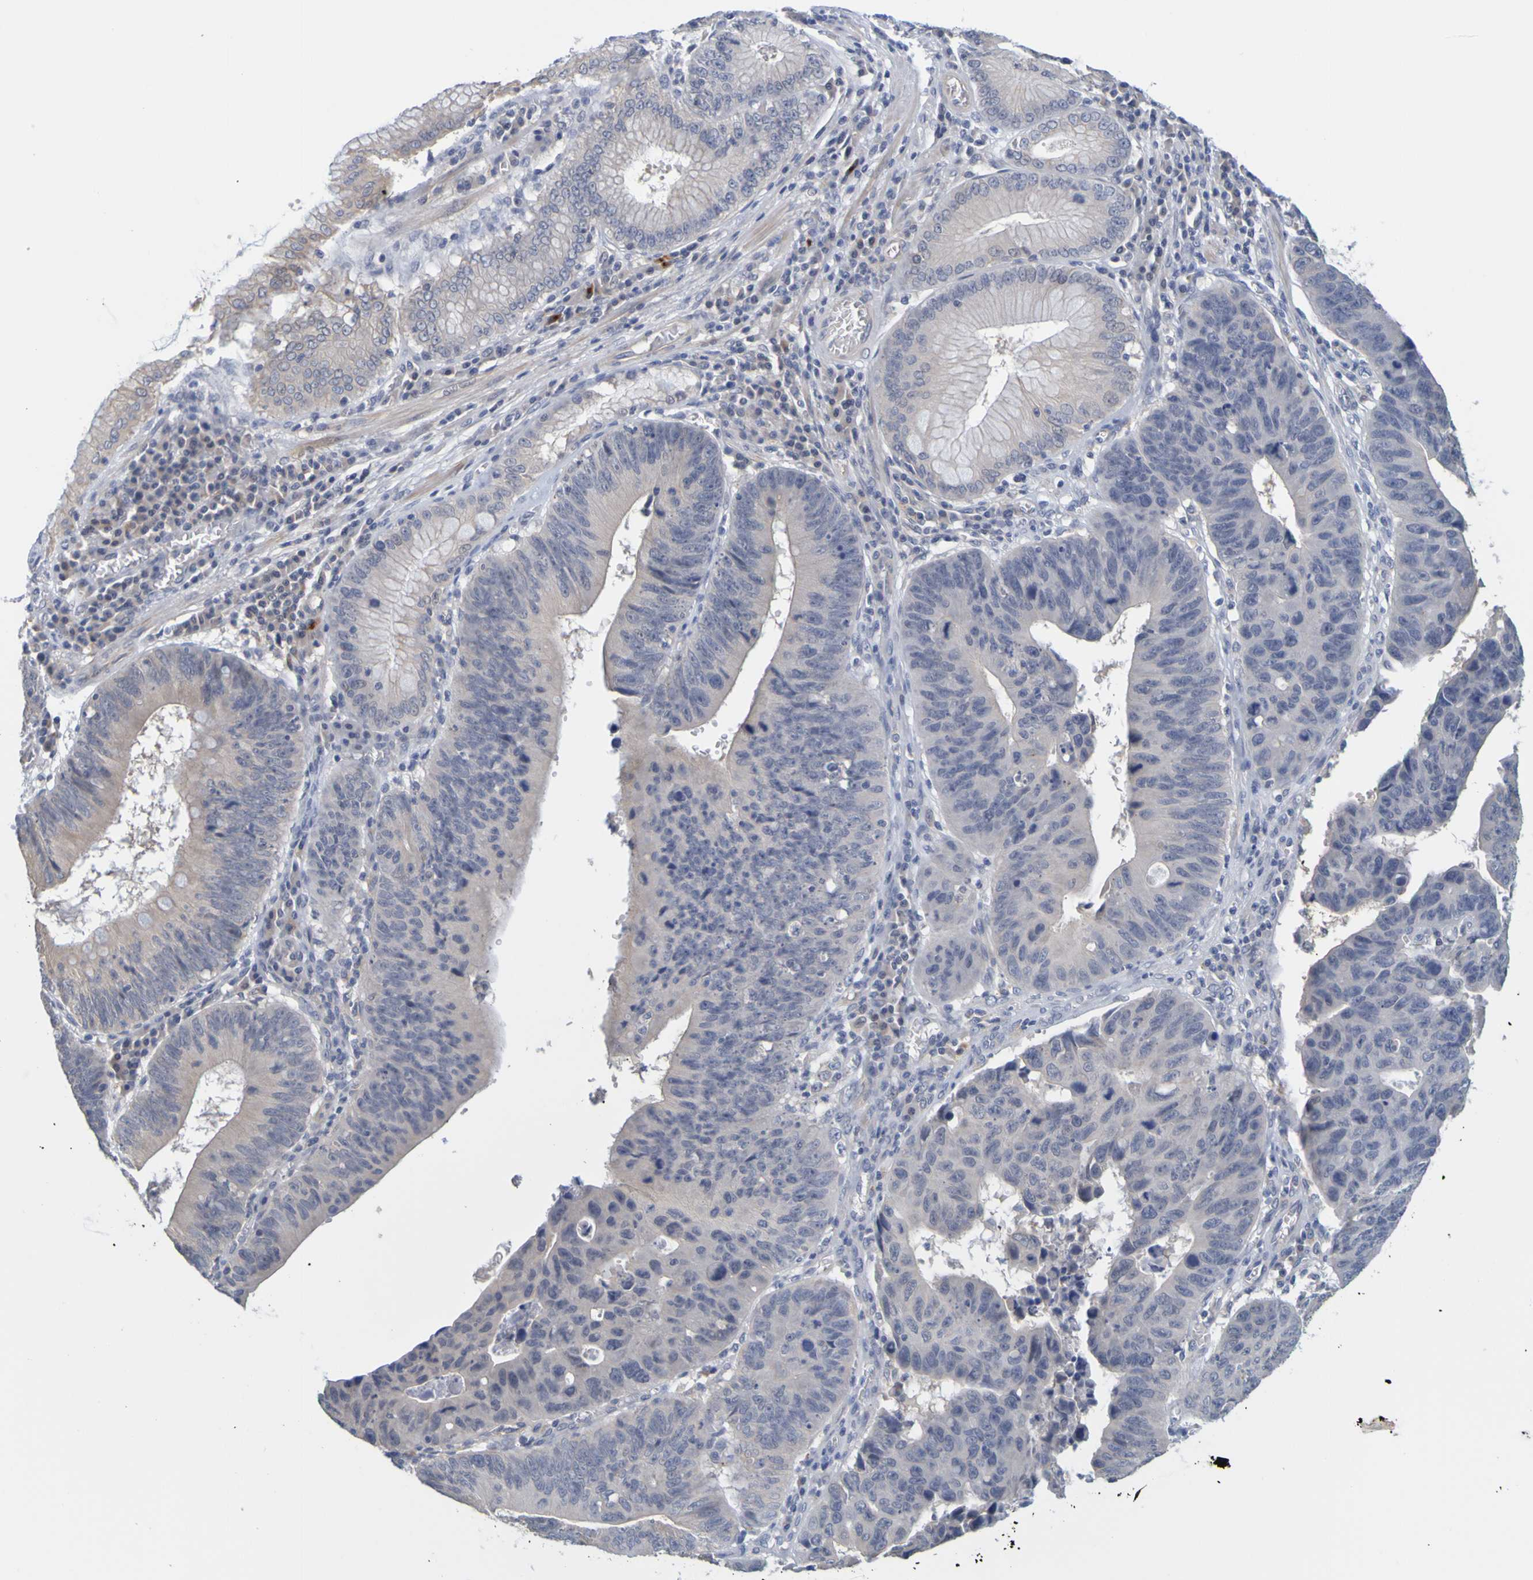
{"staining": {"intensity": "negative", "quantity": "none", "location": "none"}, "tissue": "stomach cancer", "cell_type": "Tumor cells", "image_type": "cancer", "snomed": [{"axis": "morphology", "description": "Adenocarcinoma, NOS"}, {"axis": "topography", "description": "Stomach"}], "caption": "There is no significant staining in tumor cells of adenocarcinoma (stomach). (DAB immunohistochemistry visualized using brightfield microscopy, high magnification).", "gene": "ENDOU", "patient": {"sex": "male", "age": 59}}